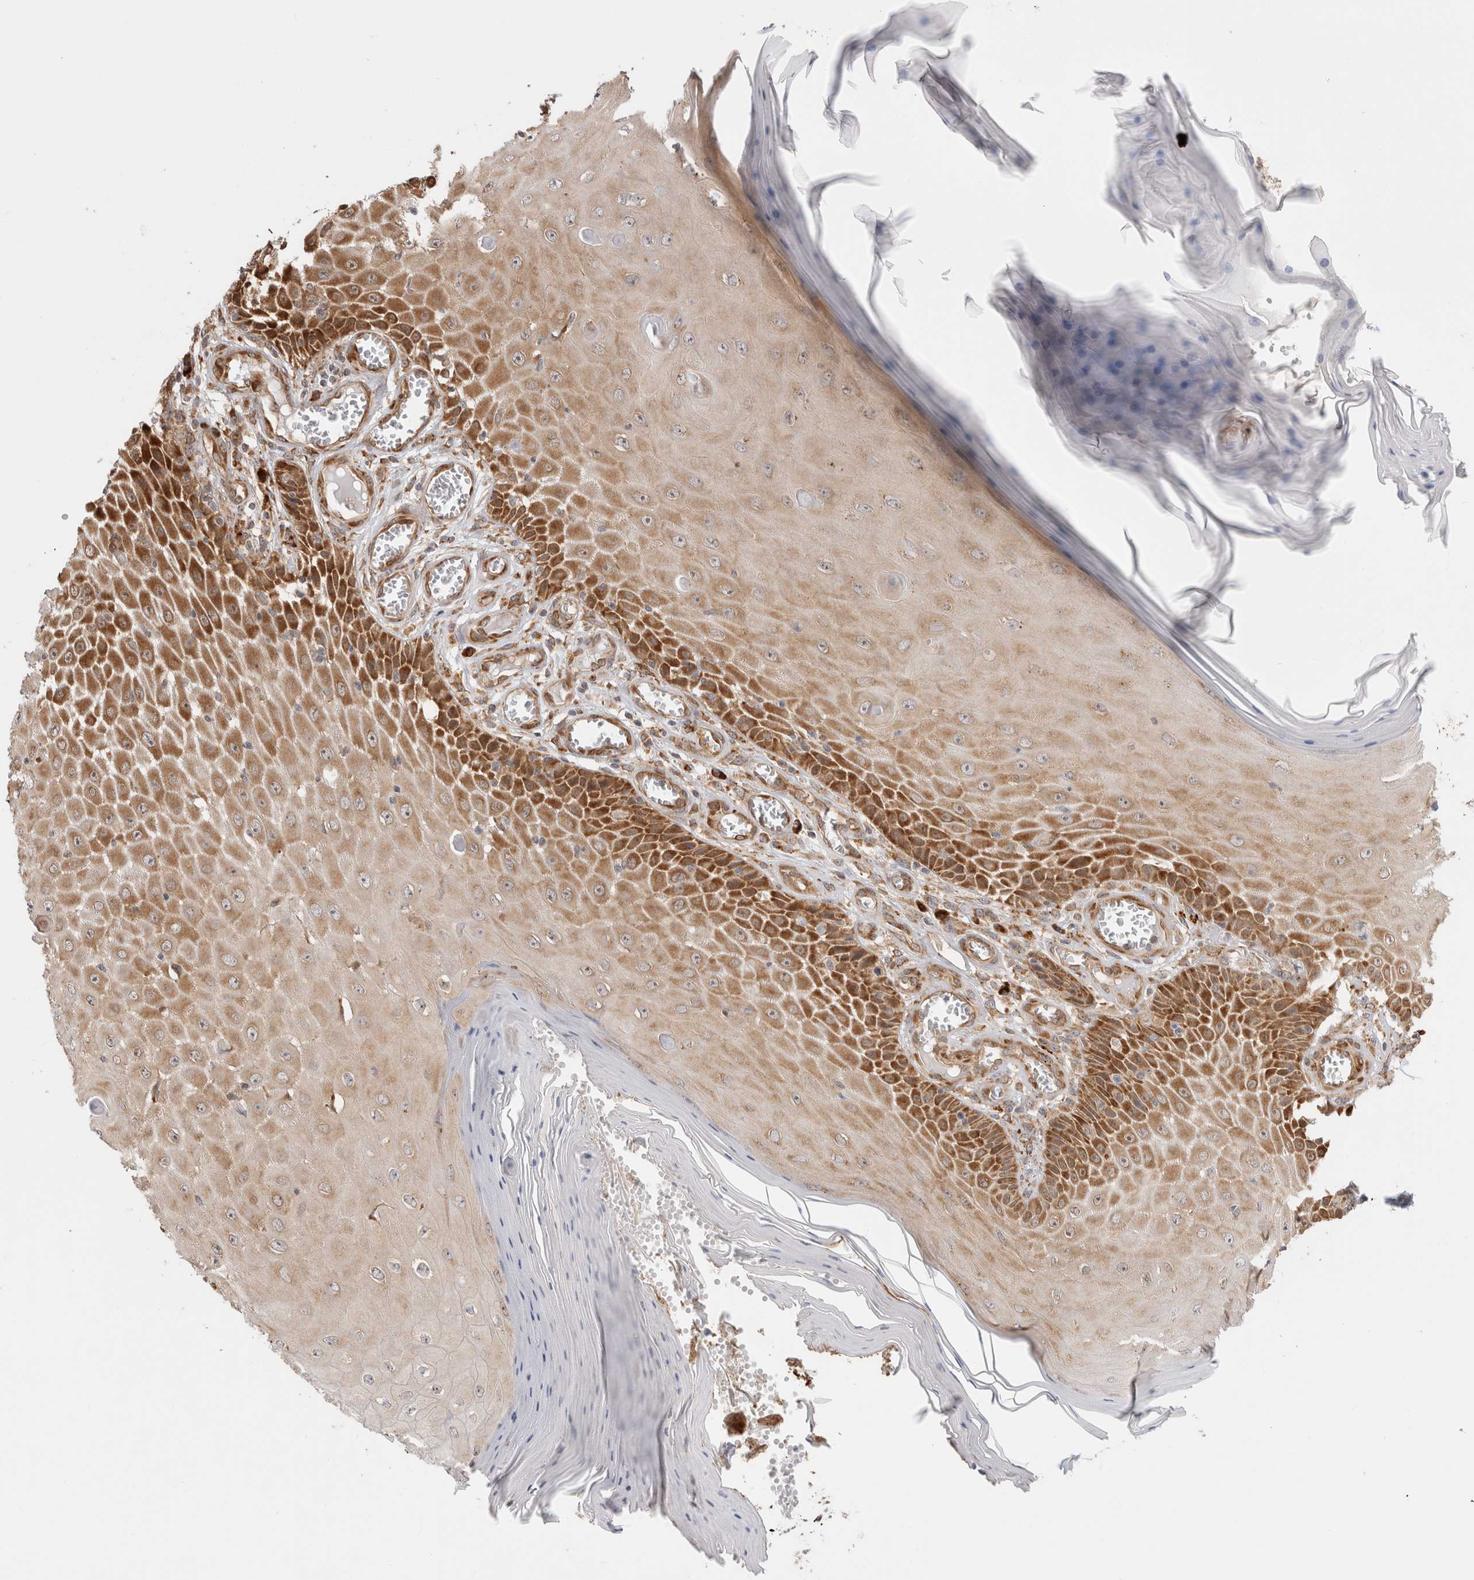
{"staining": {"intensity": "moderate", "quantity": ">75%", "location": "cytoplasmic/membranous"}, "tissue": "skin cancer", "cell_type": "Tumor cells", "image_type": "cancer", "snomed": [{"axis": "morphology", "description": "Squamous cell carcinoma, NOS"}, {"axis": "topography", "description": "Skin"}], "caption": "Skin cancer stained with immunohistochemistry displays moderate cytoplasmic/membranous staining in approximately >75% of tumor cells.", "gene": "ACTL9", "patient": {"sex": "female", "age": 73}}